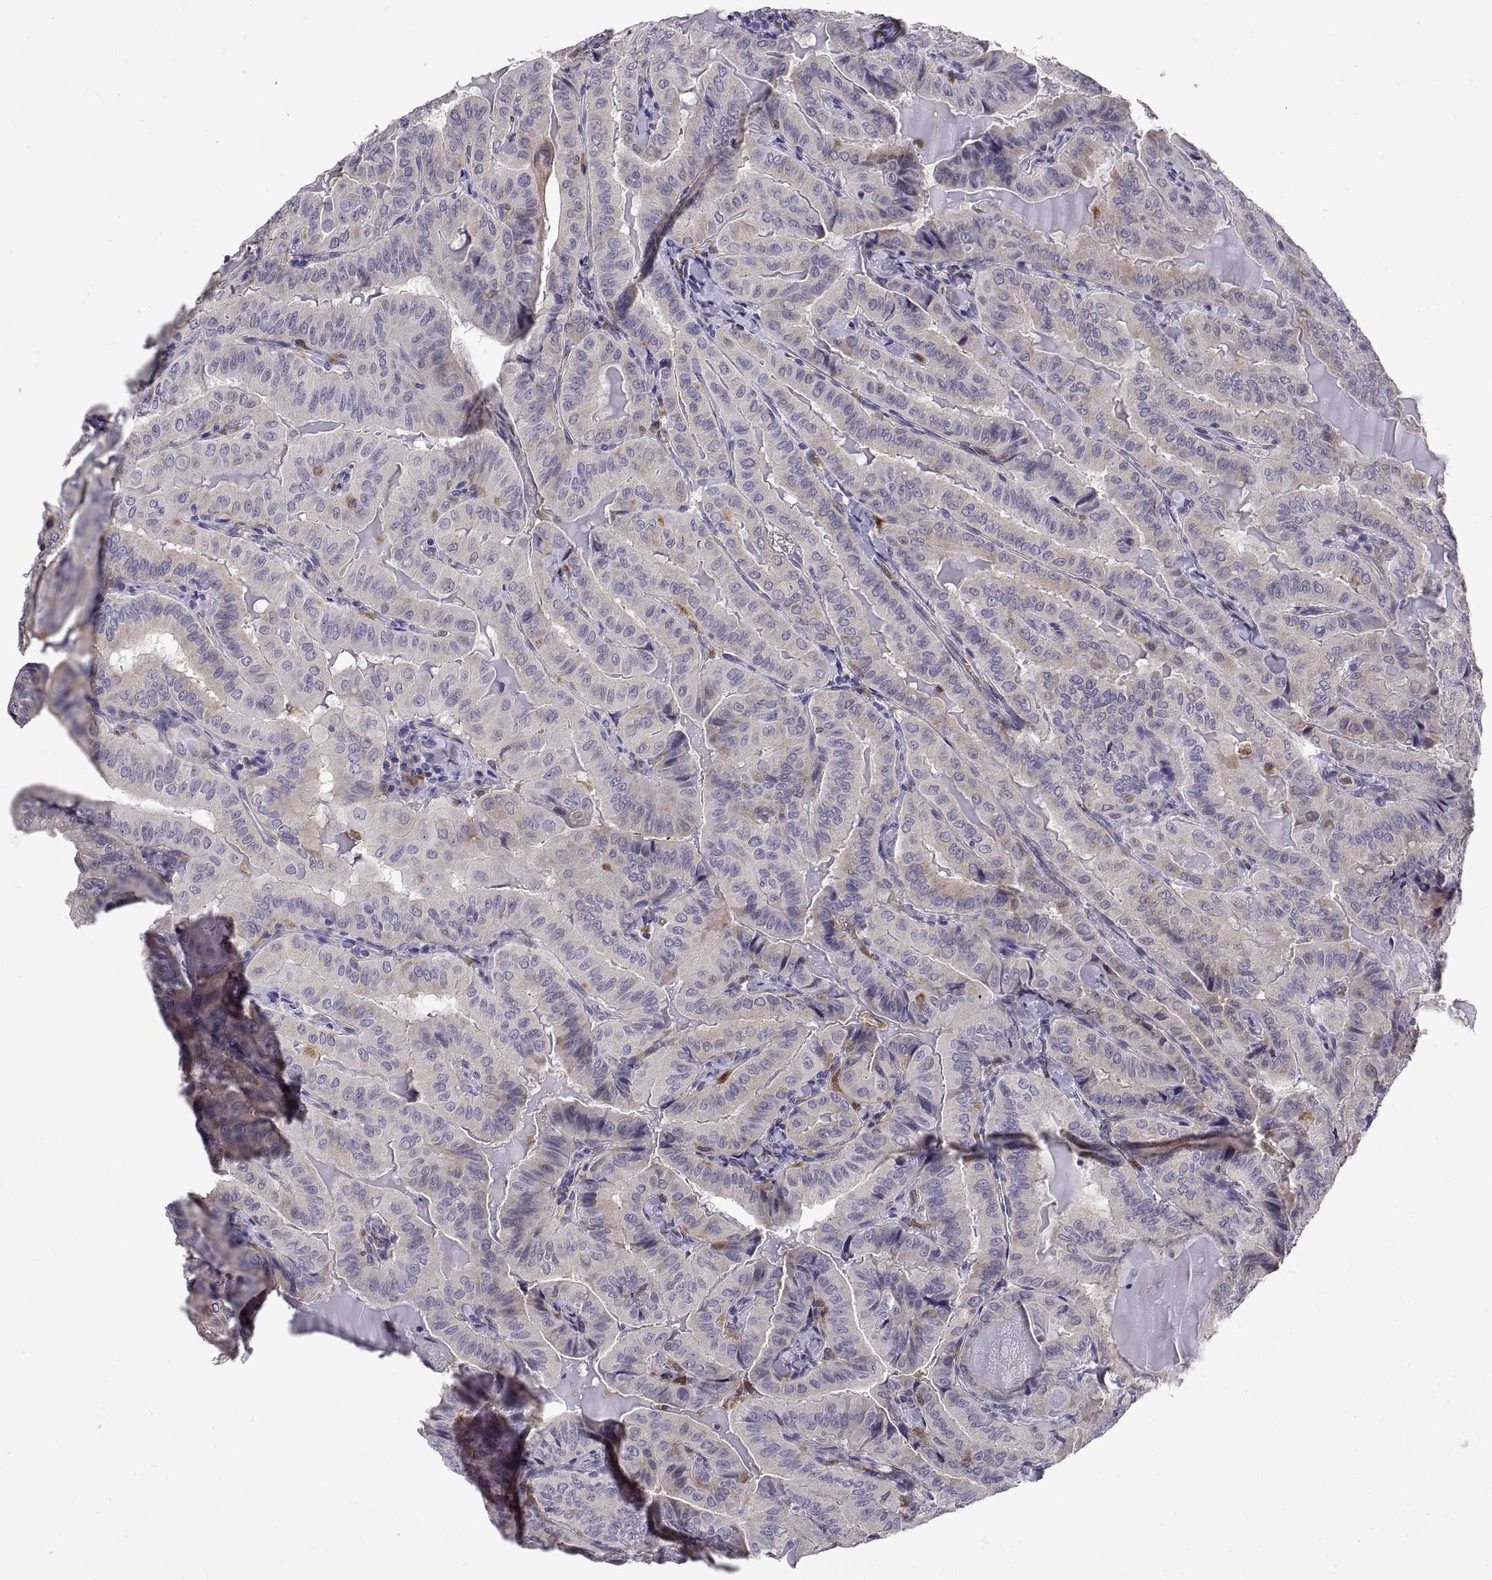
{"staining": {"intensity": "negative", "quantity": "none", "location": "none"}, "tissue": "thyroid cancer", "cell_type": "Tumor cells", "image_type": "cancer", "snomed": [{"axis": "morphology", "description": "Papillary adenocarcinoma, NOS"}, {"axis": "topography", "description": "Thyroid gland"}], "caption": "Tumor cells are negative for protein expression in human thyroid cancer (papillary adenocarcinoma). (Stains: DAB immunohistochemistry with hematoxylin counter stain, Microscopy: brightfield microscopy at high magnification).", "gene": "DOK3", "patient": {"sex": "female", "age": 68}}